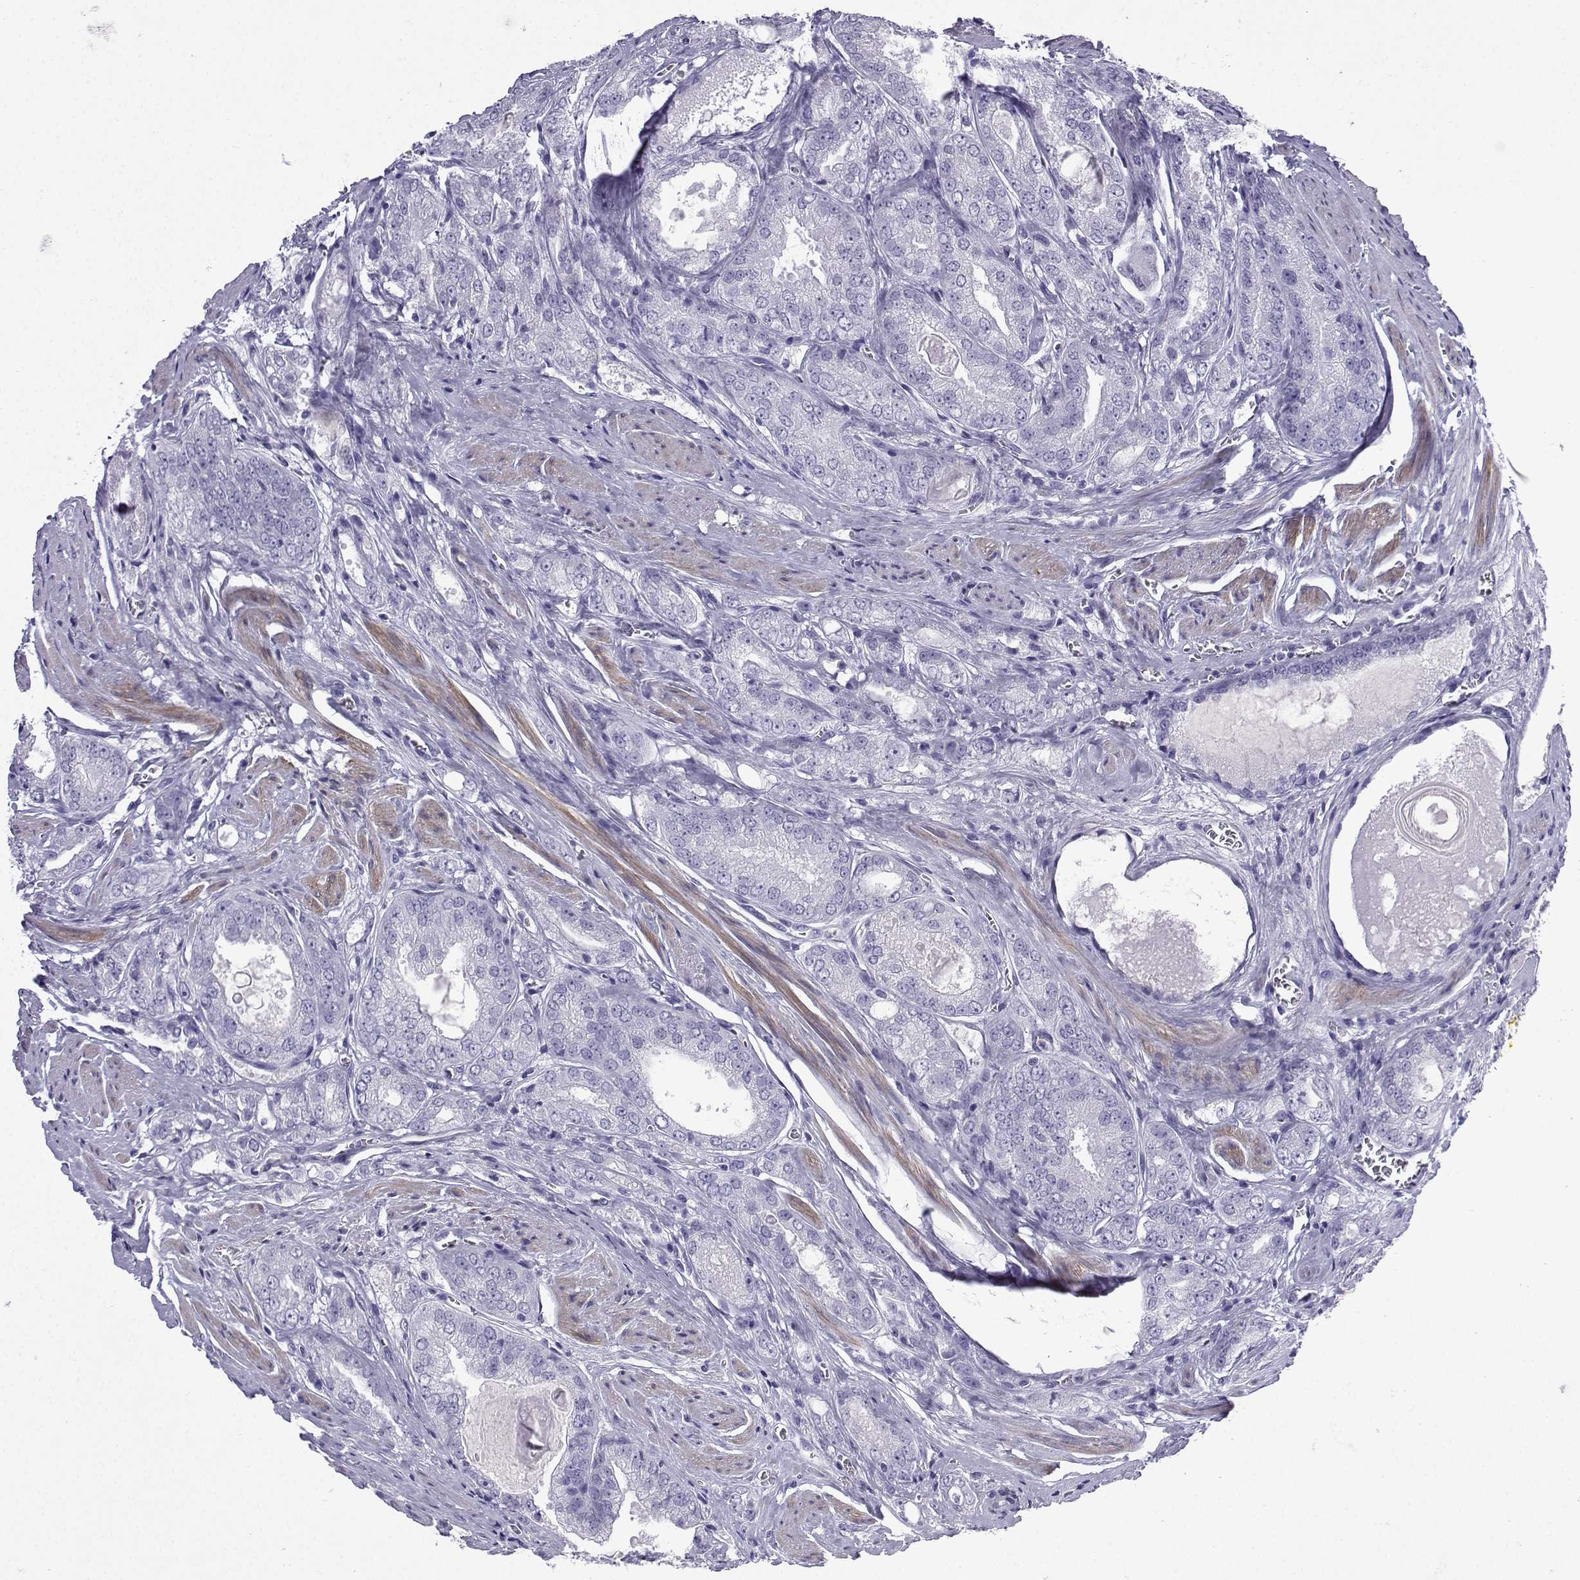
{"staining": {"intensity": "negative", "quantity": "none", "location": "none"}, "tissue": "prostate cancer", "cell_type": "Tumor cells", "image_type": "cancer", "snomed": [{"axis": "morphology", "description": "Adenocarcinoma, NOS"}, {"axis": "morphology", "description": "Adenocarcinoma, High grade"}, {"axis": "topography", "description": "Prostate"}], "caption": "There is no significant positivity in tumor cells of adenocarcinoma (prostate).", "gene": "KCNF1", "patient": {"sex": "male", "age": 70}}